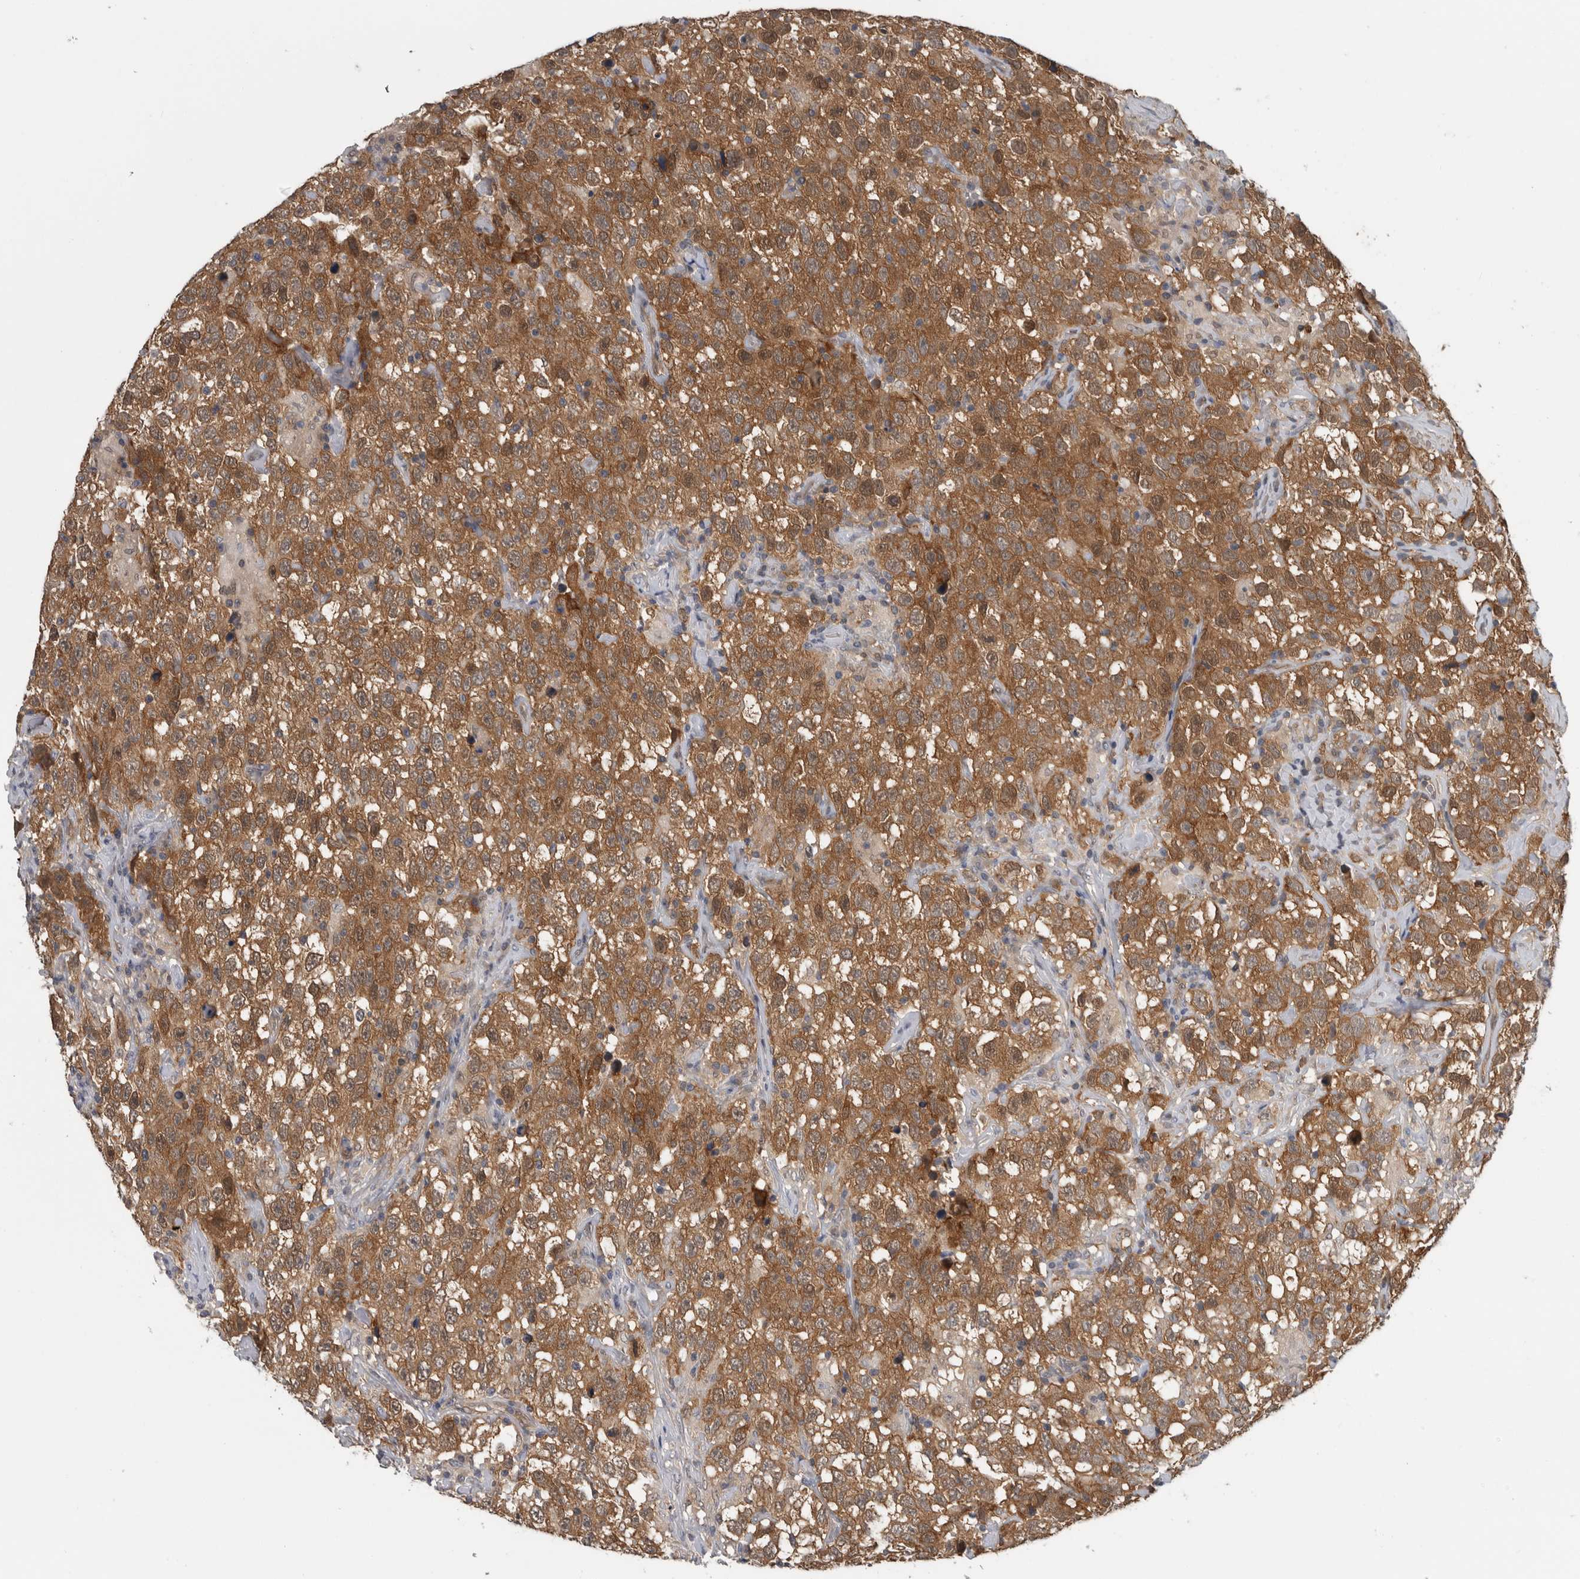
{"staining": {"intensity": "moderate", "quantity": ">75%", "location": "cytoplasmic/membranous"}, "tissue": "testis cancer", "cell_type": "Tumor cells", "image_type": "cancer", "snomed": [{"axis": "morphology", "description": "Seminoma, NOS"}, {"axis": "topography", "description": "Testis"}], "caption": "An IHC image of tumor tissue is shown. Protein staining in brown highlights moderate cytoplasmic/membranous positivity in testis cancer (seminoma) within tumor cells.", "gene": "NAPRT", "patient": {"sex": "male", "age": 41}}